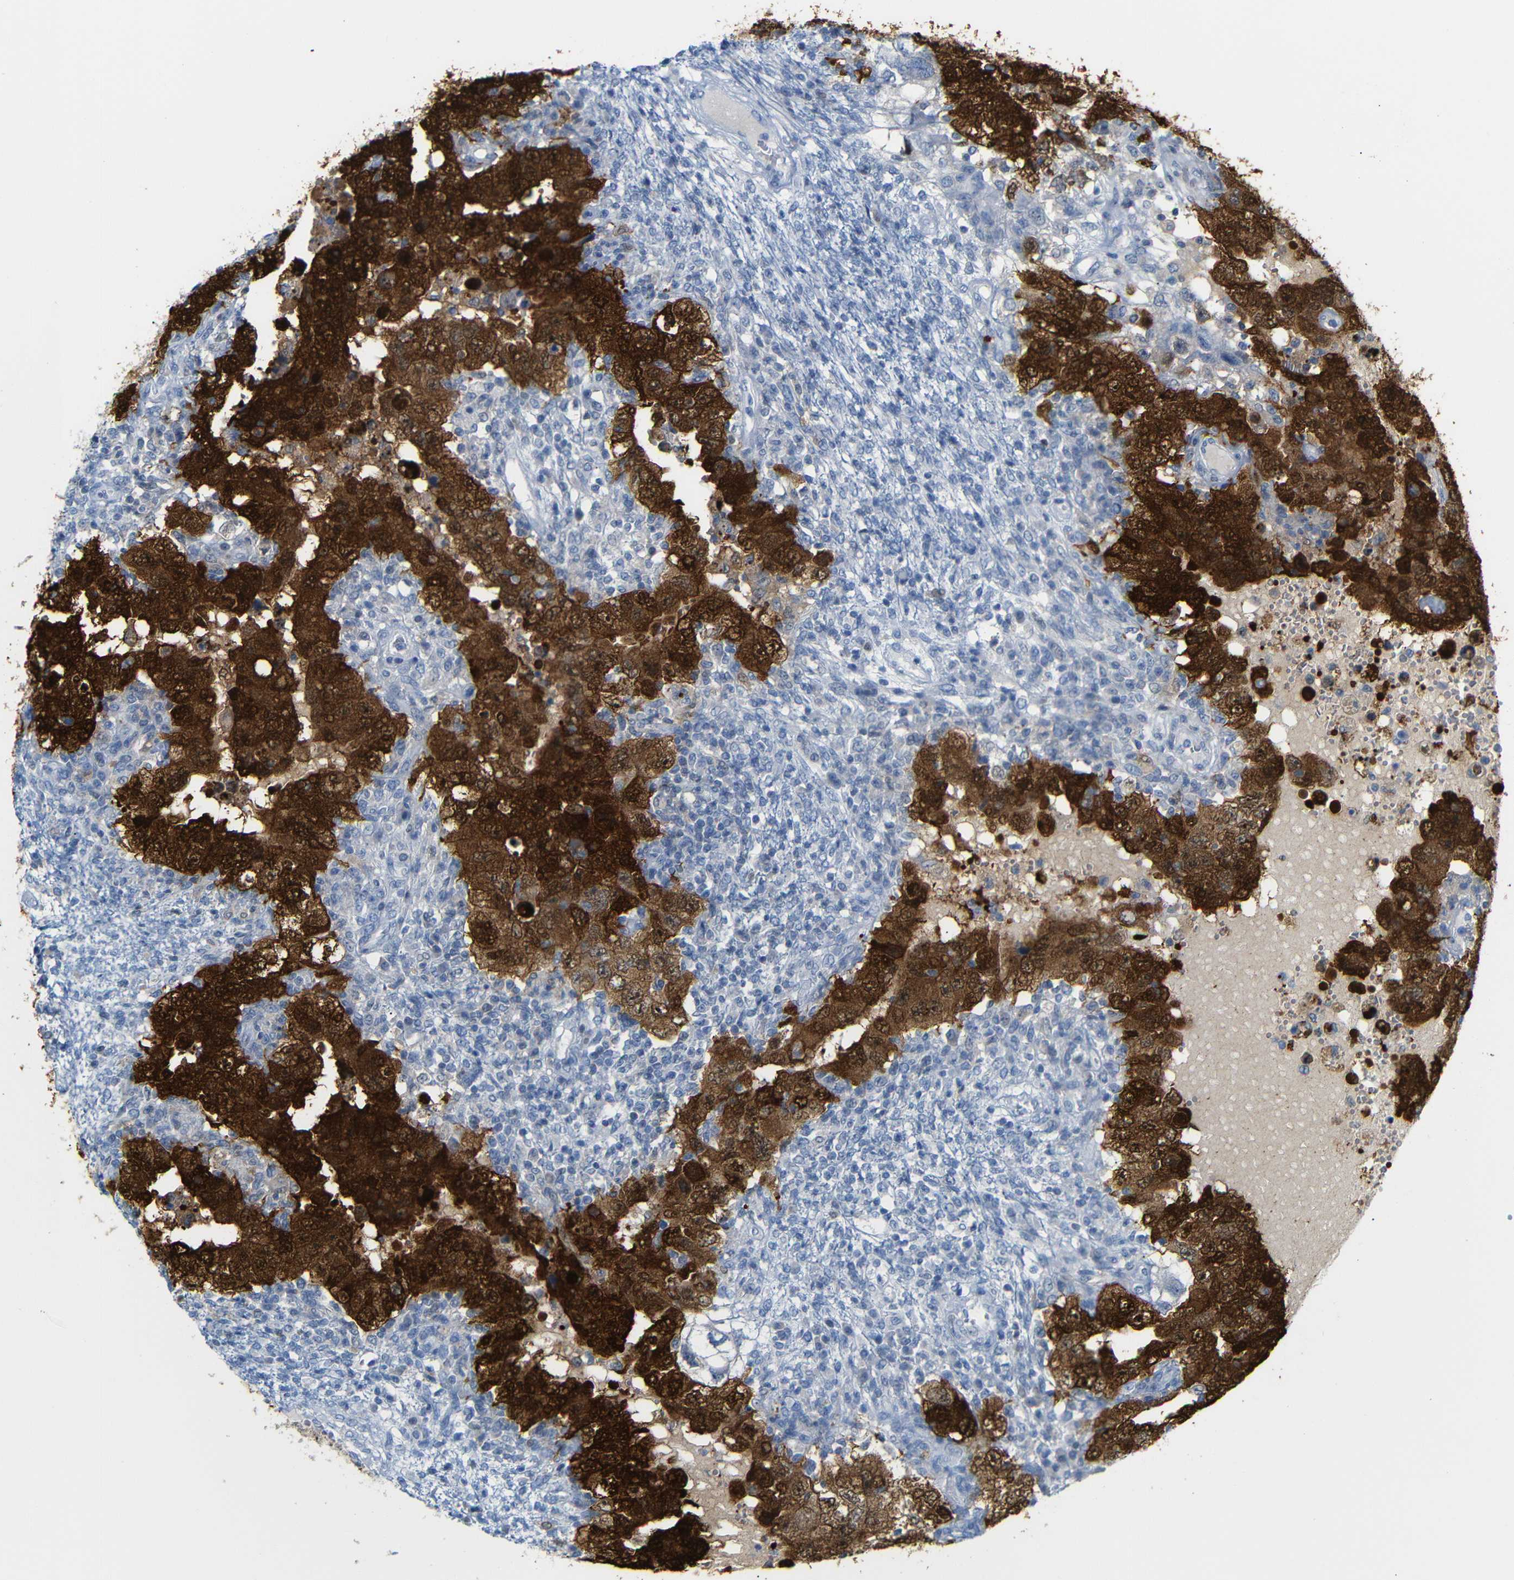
{"staining": {"intensity": "strong", "quantity": "25%-75%", "location": "cytoplasmic/membranous,nuclear"}, "tissue": "testis cancer", "cell_type": "Tumor cells", "image_type": "cancer", "snomed": [{"axis": "morphology", "description": "Carcinoma, Embryonal, NOS"}, {"axis": "topography", "description": "Testis"}], "caption": "The histopathology image displays a brown stain indicating the presence of a protein in the cytoplasmic/membranous and nuclear of tumor cells in testis cancer.", "gene": "MT1A", "patient": {"sex": "male", "age": 26}}